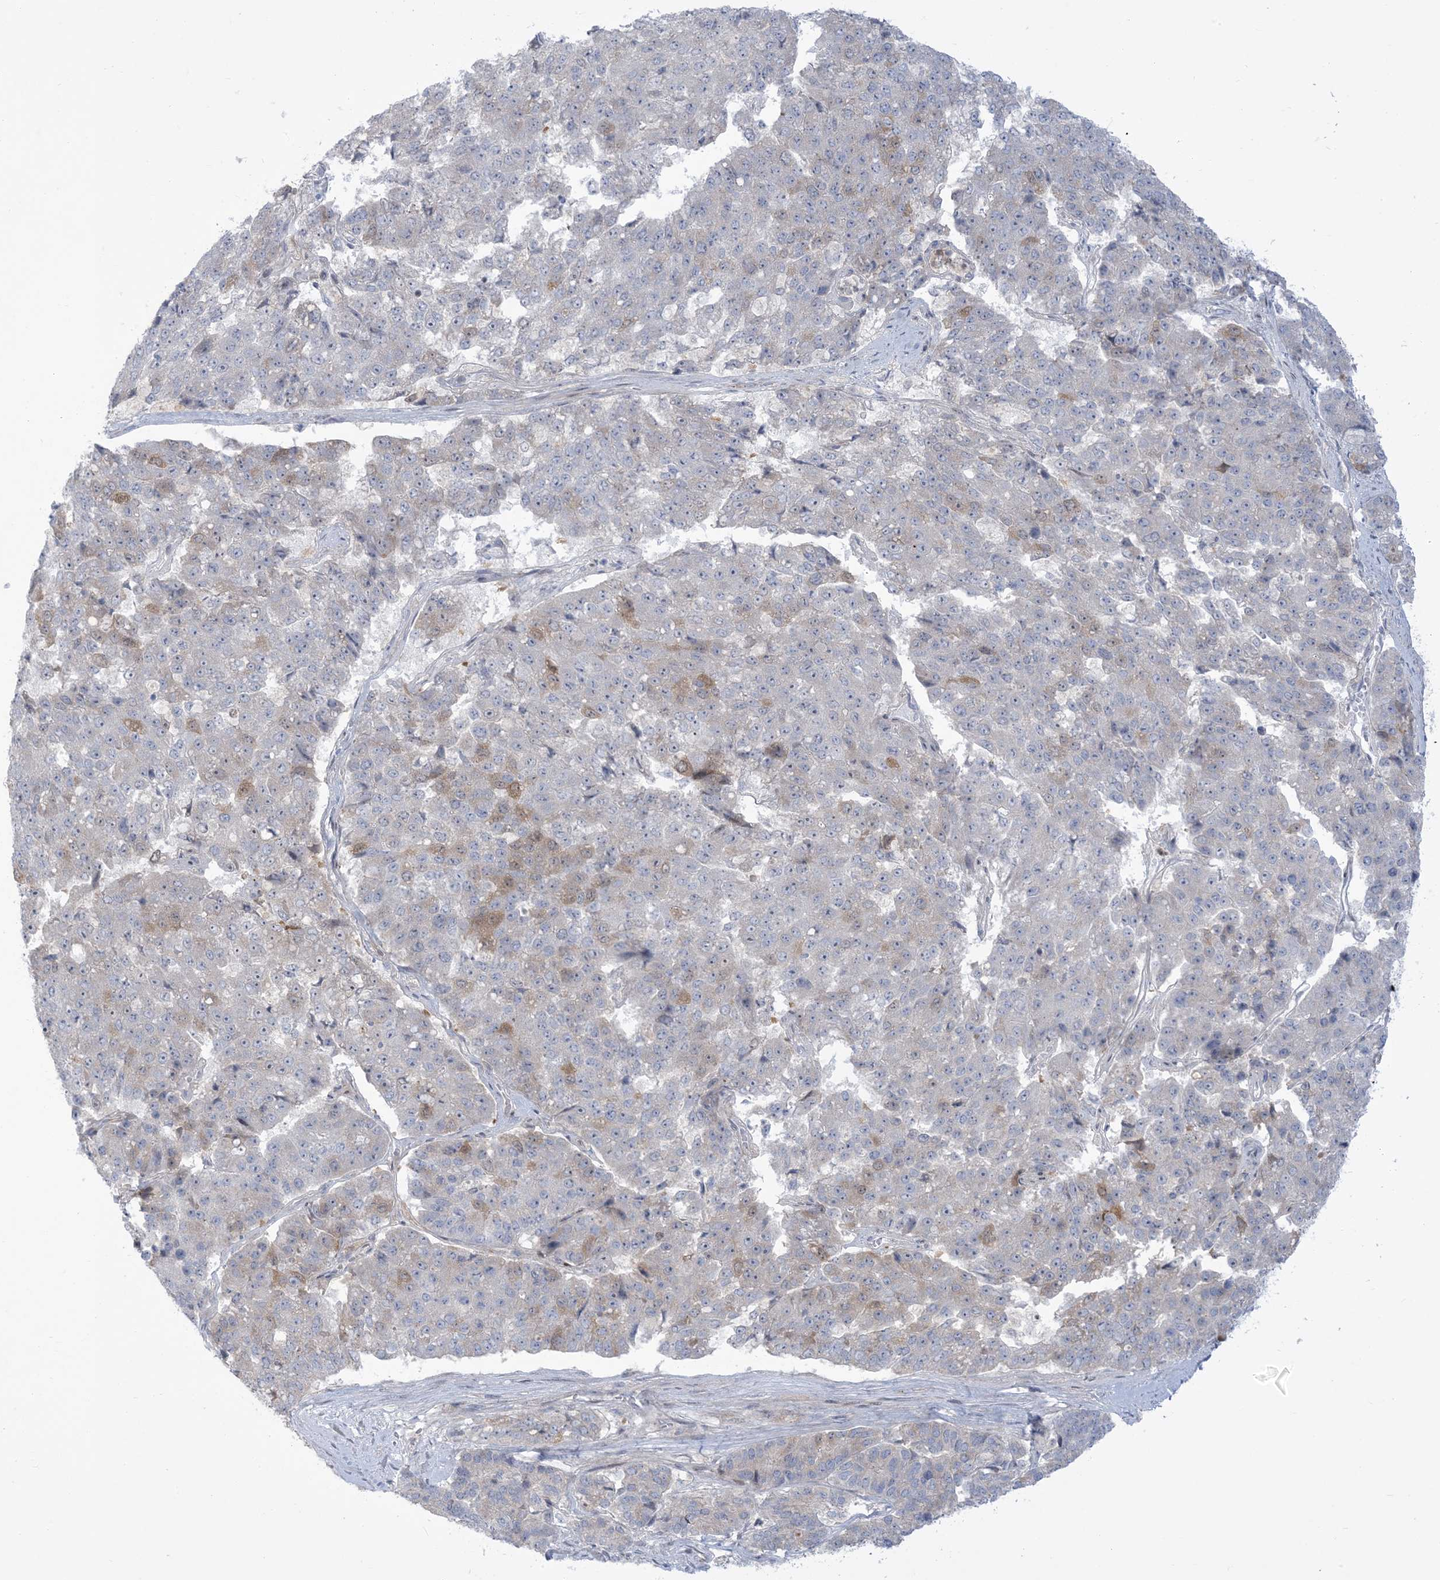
{"staining": {"intensity": "negative", "quantity": "none", "location": "none"}, "tissue": "pancreatic cancer", "cell_type": "Tumor cells", "image_type": "cancer", "snomed": [{"axis": "morphology", "description": "Adenocarcinoma, NOS"}, {"axis": "topography", "description": "Pancreas"}], "caption": "Immunohistochemical staining of pancreatic adenocarcinoma exhibits no significant staining in tumor cells.", "gene": "AFTPH", "patient": {"sex": "male", "age": 50}}